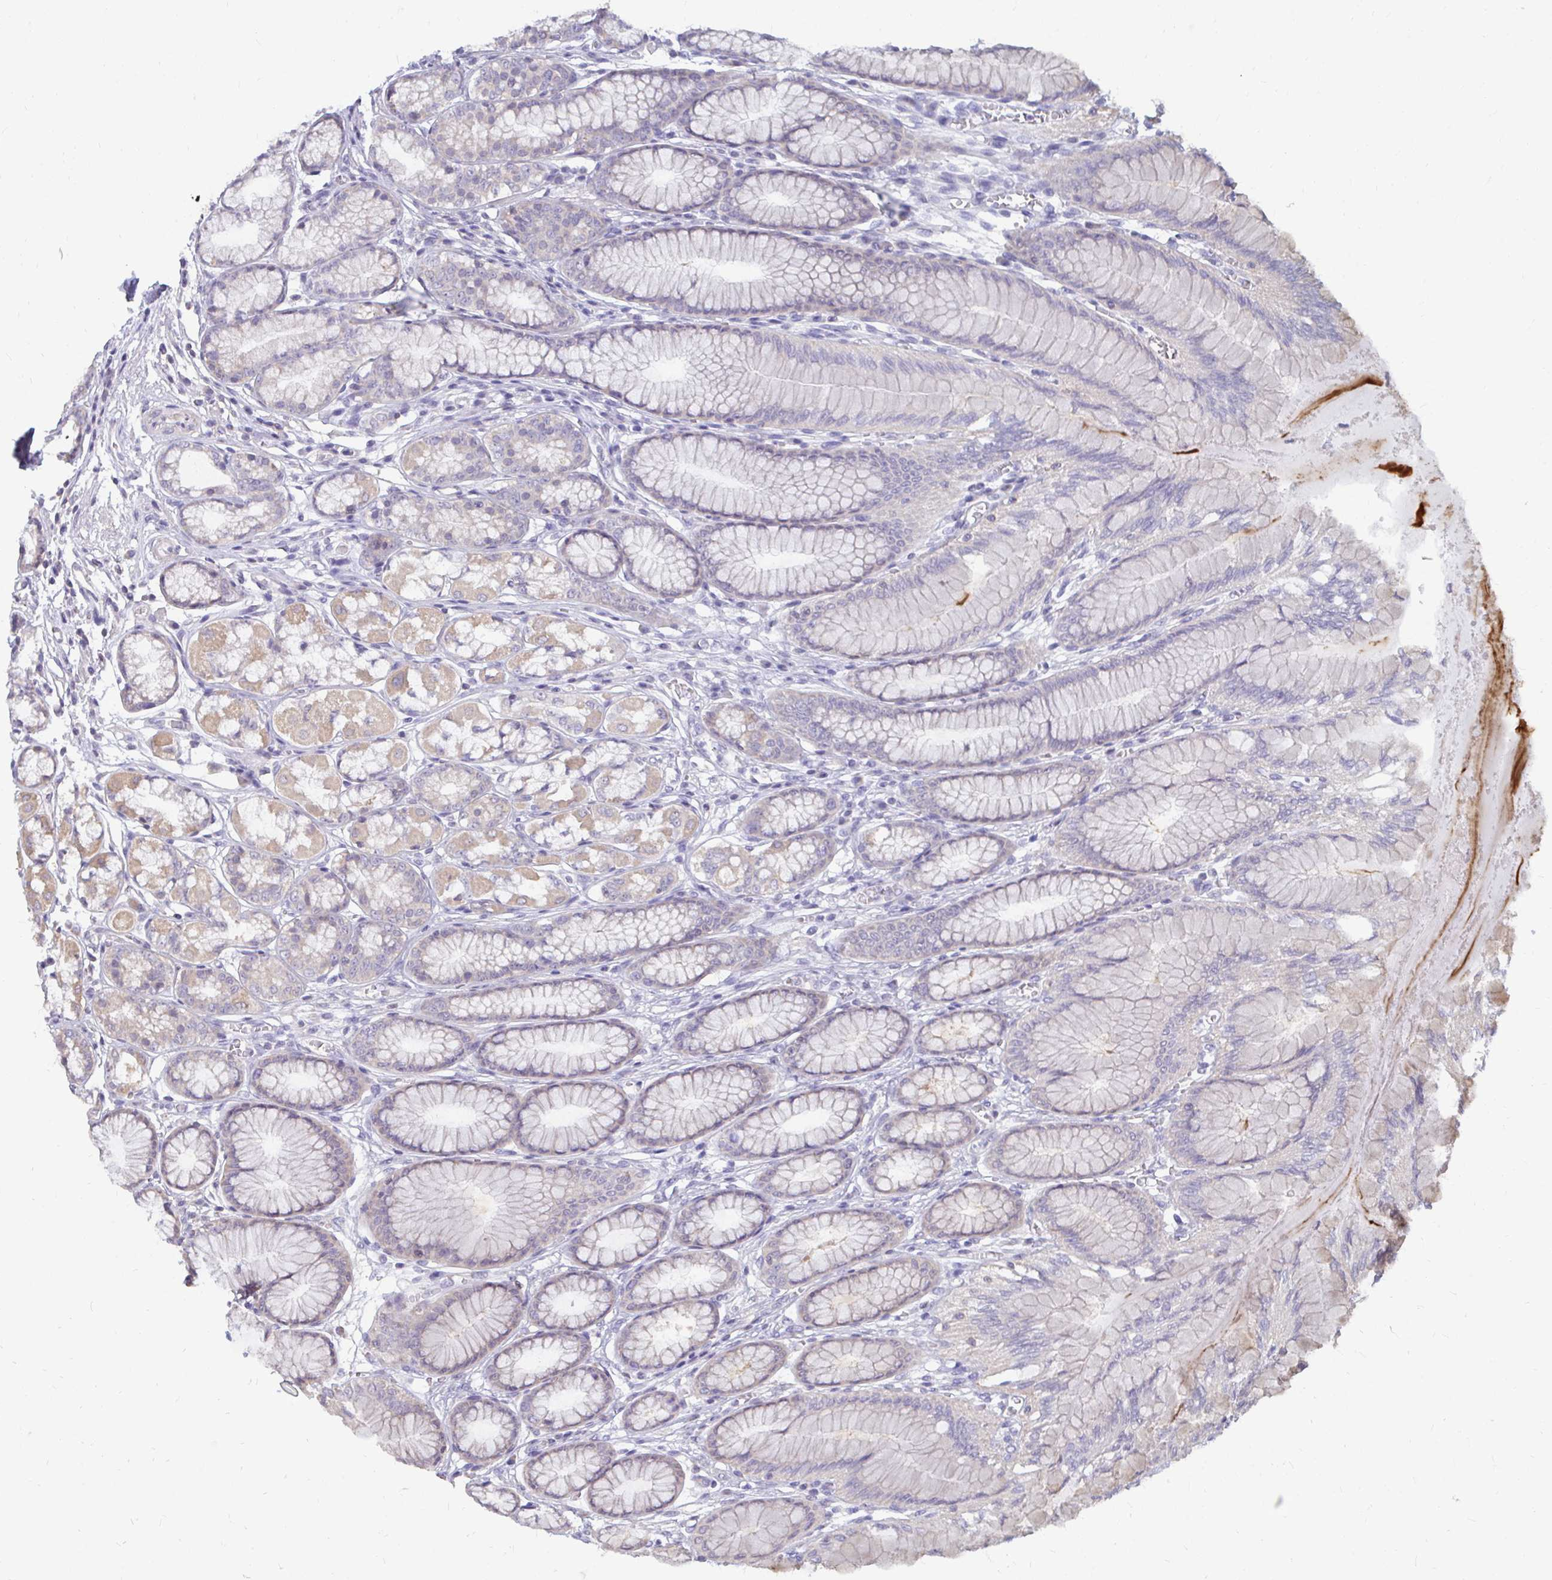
{"staining": {"intensity": "moderate", "quantity": "25%-75%", "location": "cytoplasmic/membranous"}, "tissue": "stomach", "cell_type": "Glandular cells", "image_type": "normal", "snomed": [{"axis": "morphology", "description": "Normal tissue, NOS"}, {"axis": "topography", "description": "Stomach"}, {"axis": "topography", "description": "Stomach, lower"}], "caption": "A photomicrograph of stomach stained for a protein exhibits moderate cytoplasmic/membranous brown staining in glandular cells.", "gene": "DNAJA2", "patient": {"sex": "male", "age": 76}}